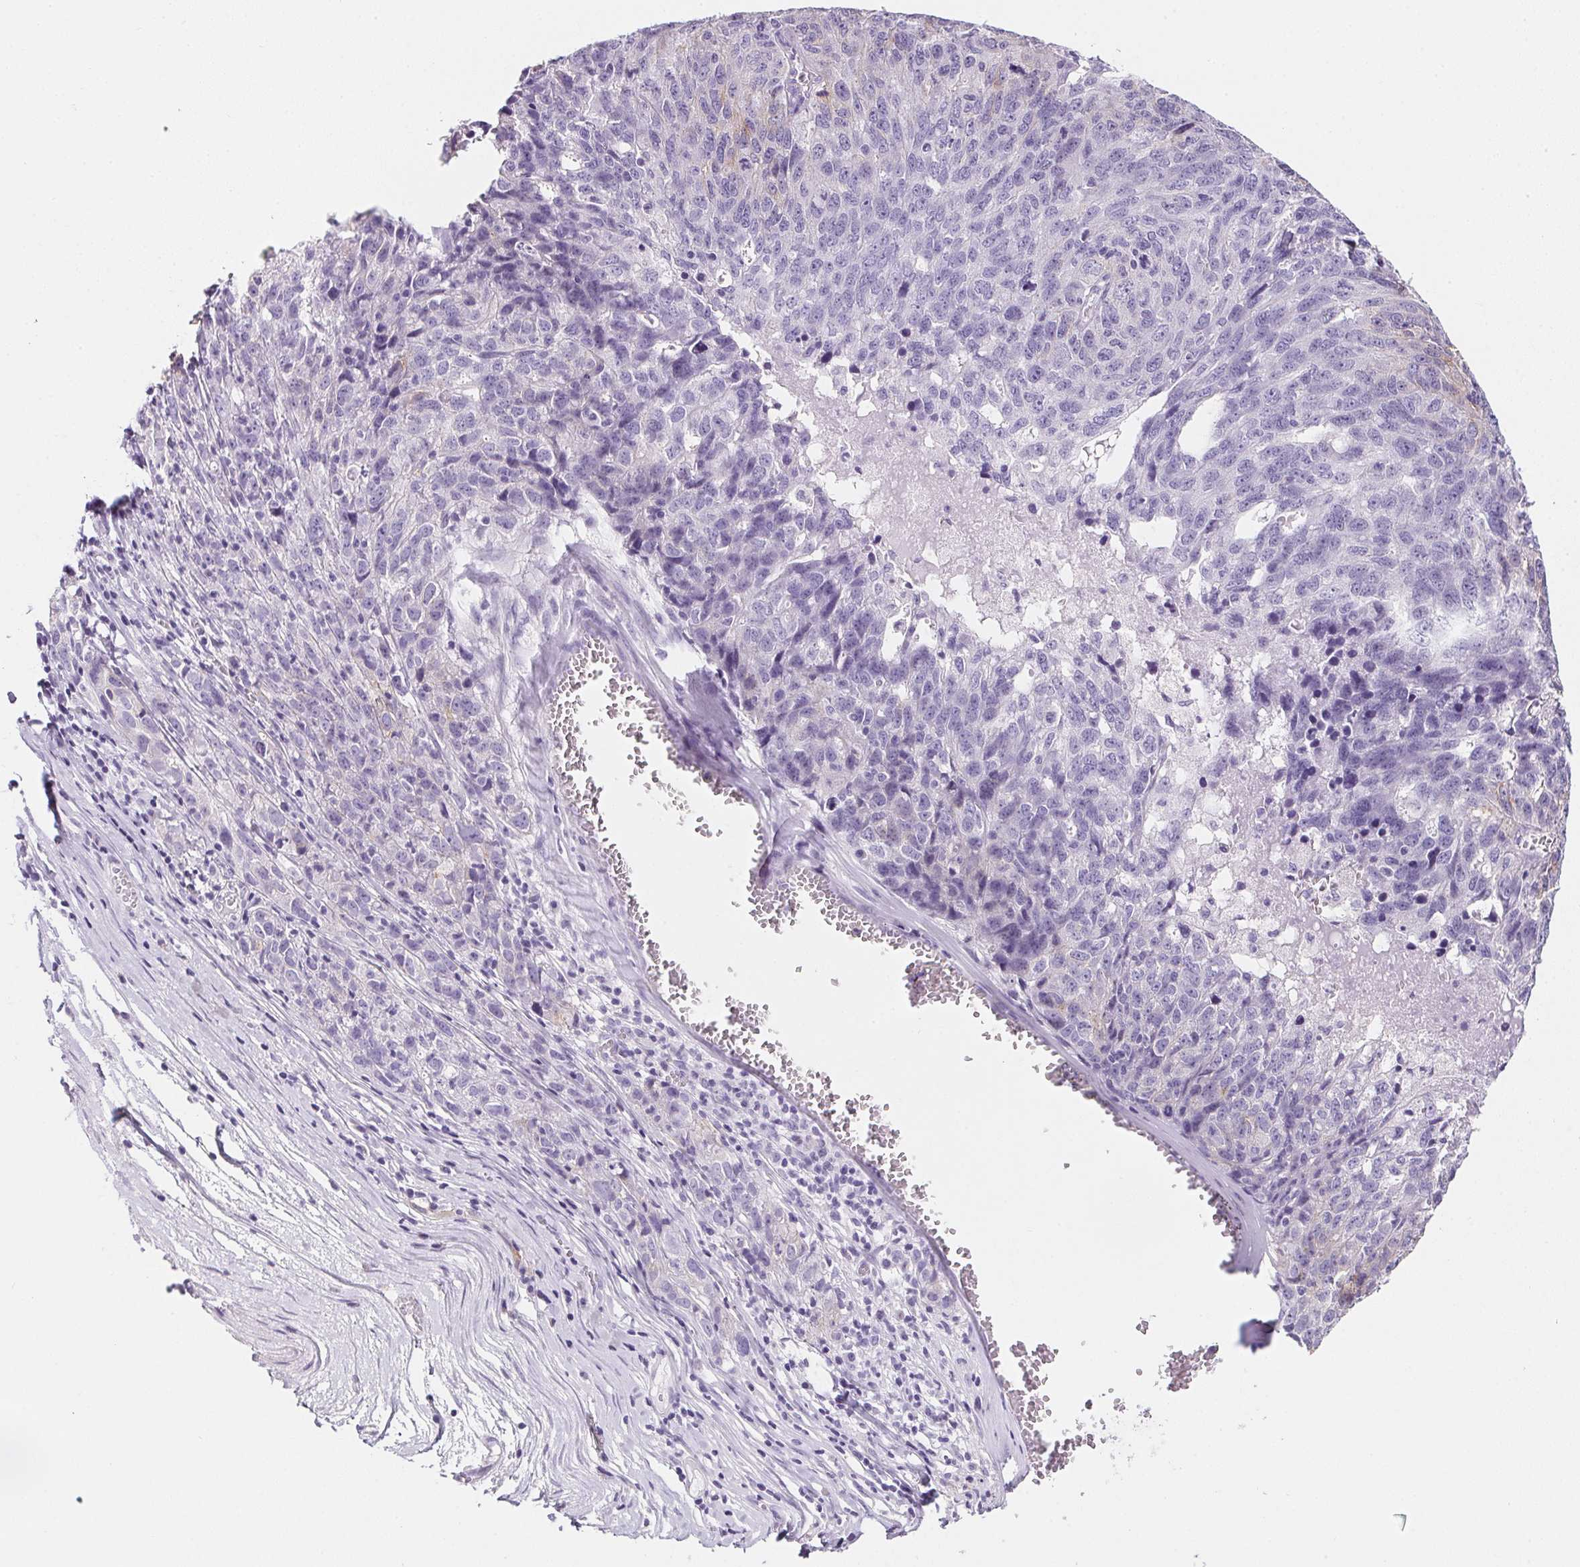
{"staining": {"intensity": "negative", "quantity": "none", "location": "none"}, "tissue": "ovarian cancer", "cell_type": "Tumor cells", "image_type": "cancer", "snomed": [{"axis": "morphology", "description": "Cystadenocarcinoma, serous, NOS"}, {"axis": "topography", "description": "Ovary"}], "caption": "Micrograph shows no protein positivity in tumor cells of ovarian cancer (serous cystadenocarcinoma) tissue.", "gene": "AQP5", "patient": {"sex": "female", "age": 71}}